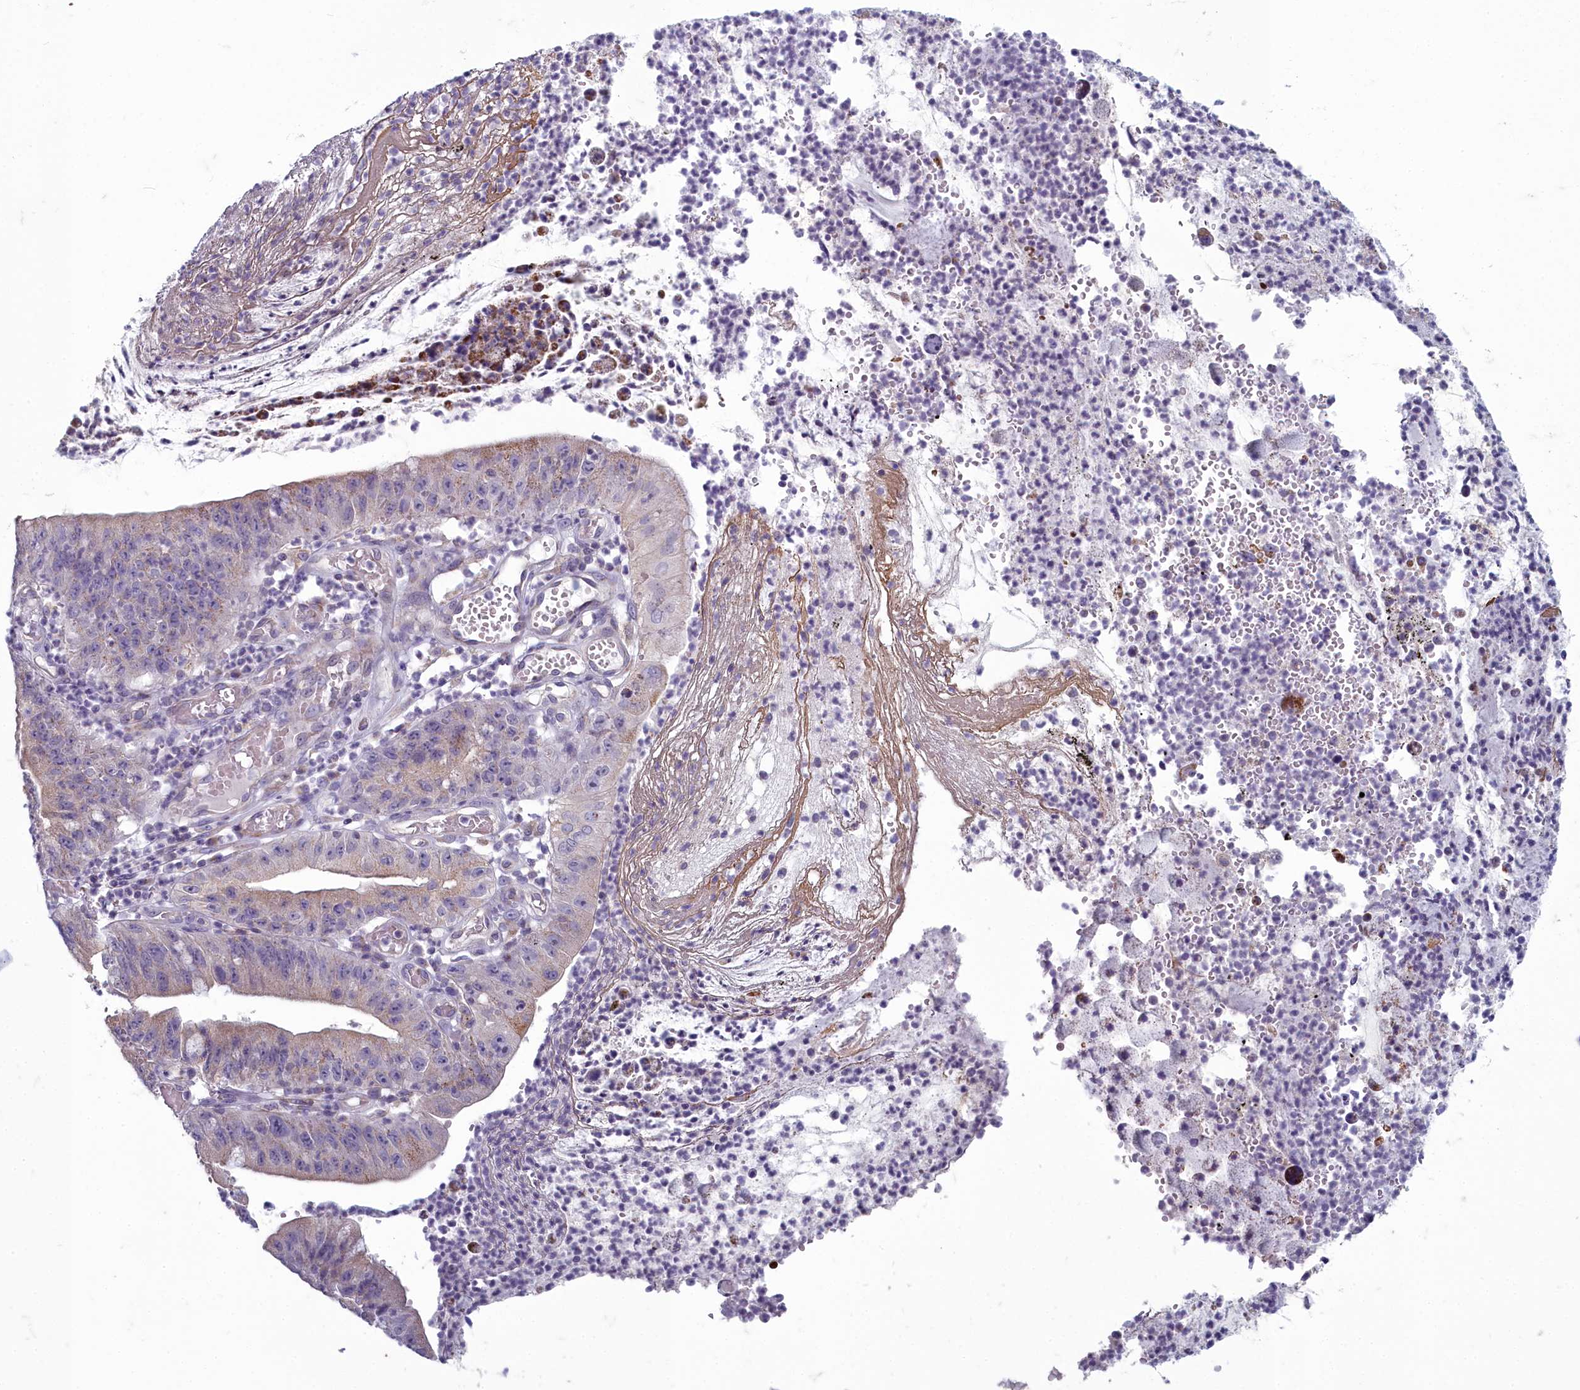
{"staining": {"intensity": "moderate", "quantity": "25%-75%", "location": "cytoplasmic/membranous"}, "tissue": "stomach cancer", "cell_type": "Tumor cells", "image_type": "cancer", "snomed": [{"axis": "morphology", "description": "Adenocarcinoma, NOS"}, {"axis": "topography", "description": "Stomach"}], "caption": "Moderate cytoplasmic/membranous staining is present in about 25%-75% of tumor cells in adenocarcinoma (stomach).", "gene": "INSYN2A", "patient": {"sex": "male", "age": 59}}